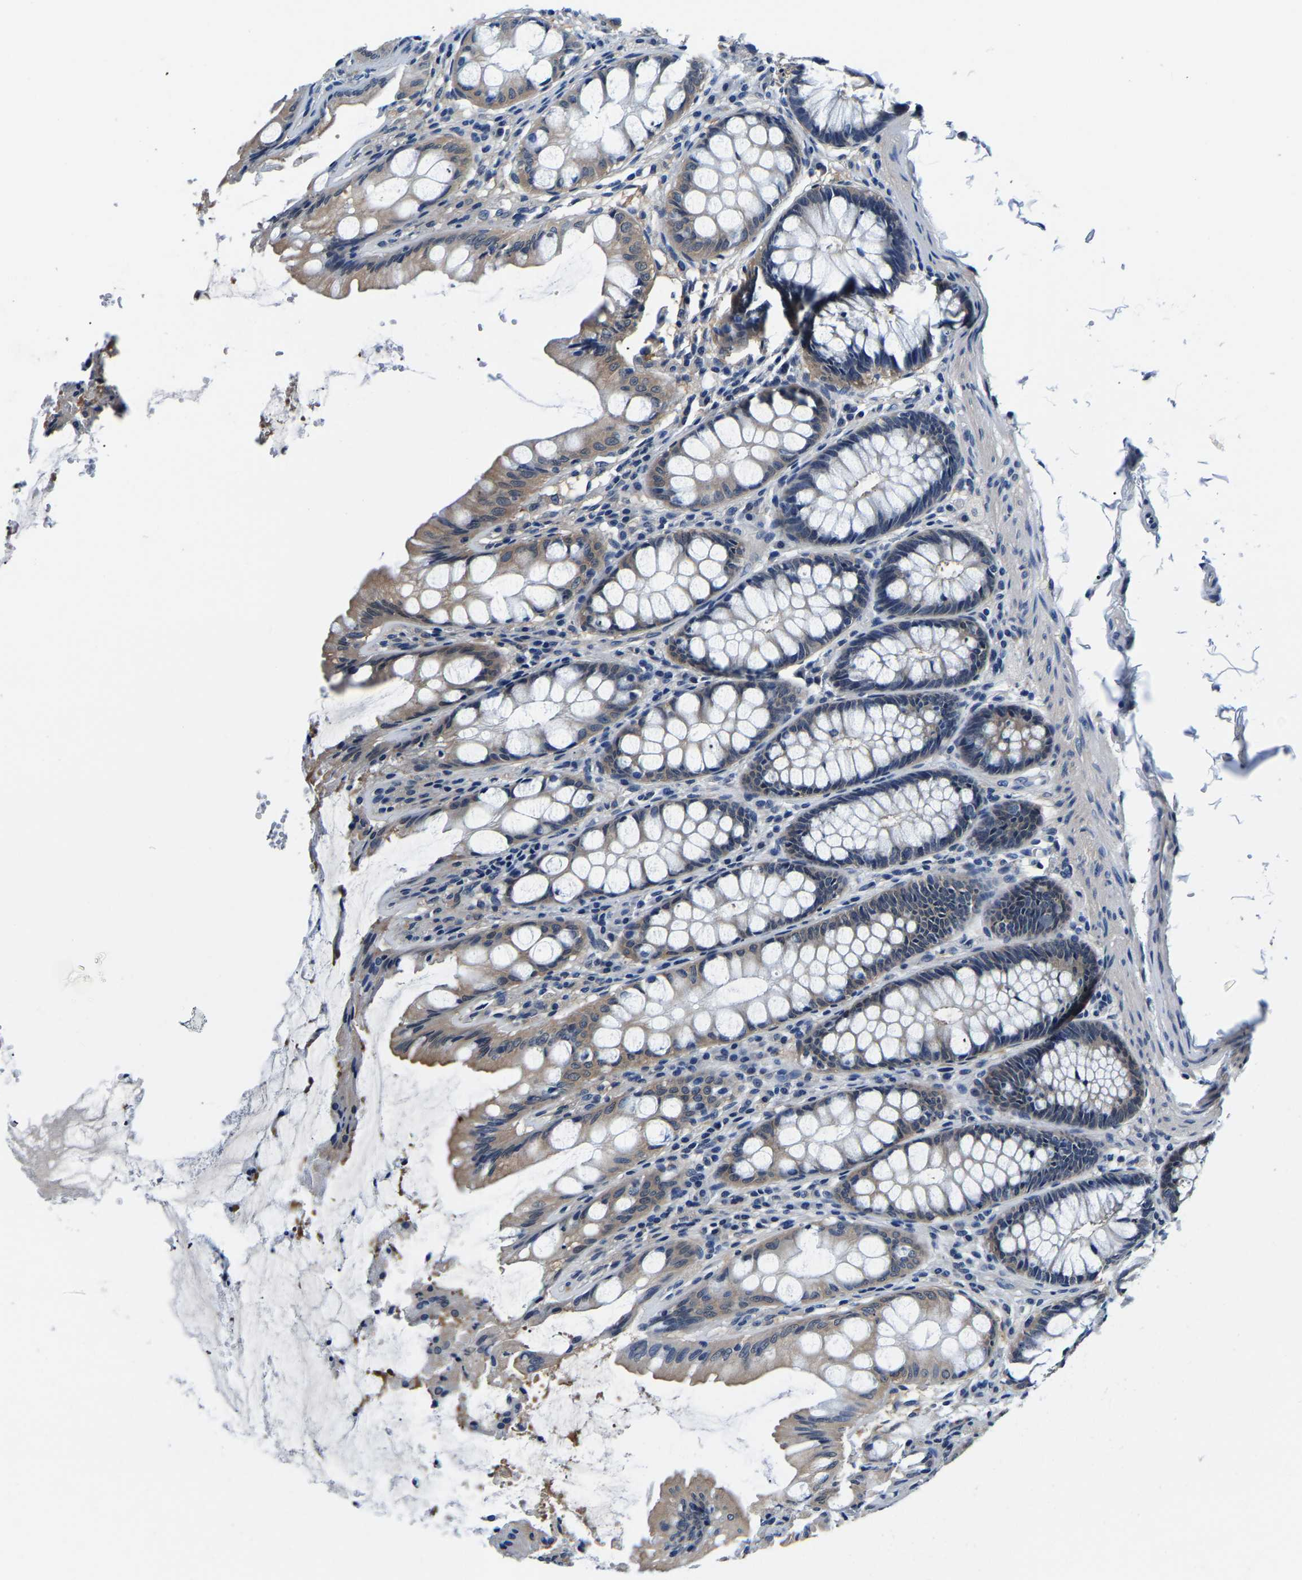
{"staining": {"intensity": "negative", "quantity": "none", "location": "none"}, "tissue": "colon", "cell_type": "Endothelial cells", "image_type": "normal", "snomed": [{"axis": "morphology", "description": "Normal tissue, NOS"}, {"axis": "topography", "description": "Colon"}], "caption": "Immunohistochemistry (IHC) of normal human colon demonstrates no expression in endothelial cells. The staining is performed using DAB brown chromogen with nuclei counter-stained in using hematoxylin.", "gene": "ACO1", "patient": {"sex": "male", "age": 47}}